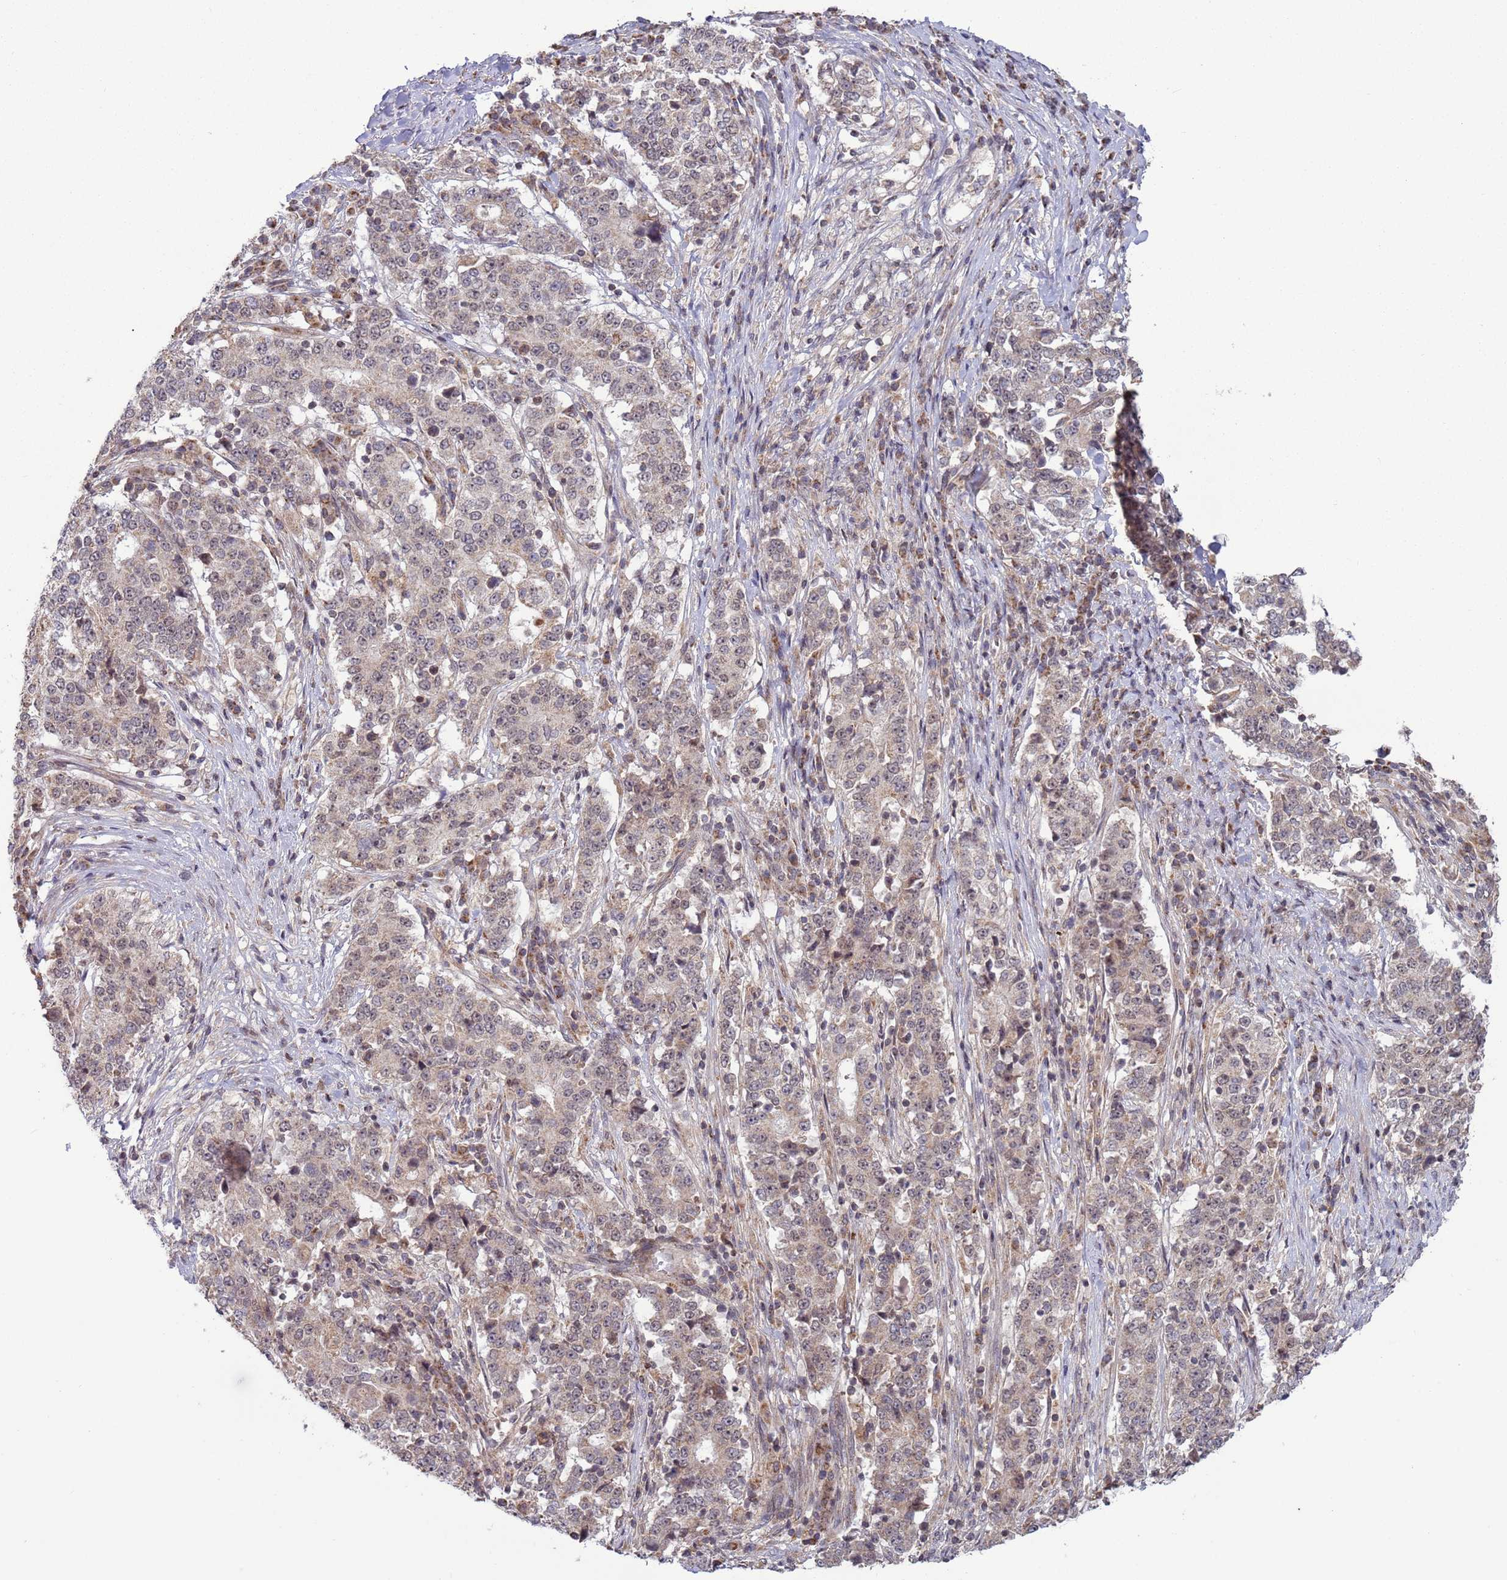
{"staining": {"intensity": "negative", "quantity": "none", "location": "none"}, "tissue": "stomach cancer", "cell_type": "Tumor cells", "image_type": "cancer", "snomed": [{"axis": "morphology", "description": "Adenocarcinoma, NOS"}, {"axis": "topography", "description": "Stomach"}], "caption": "Human stomach cancer stained for a protein using IHC shows no positivity in tumor cells.", "gene": "RCOR2", "patient": {"sex": "male", "age": 59}}